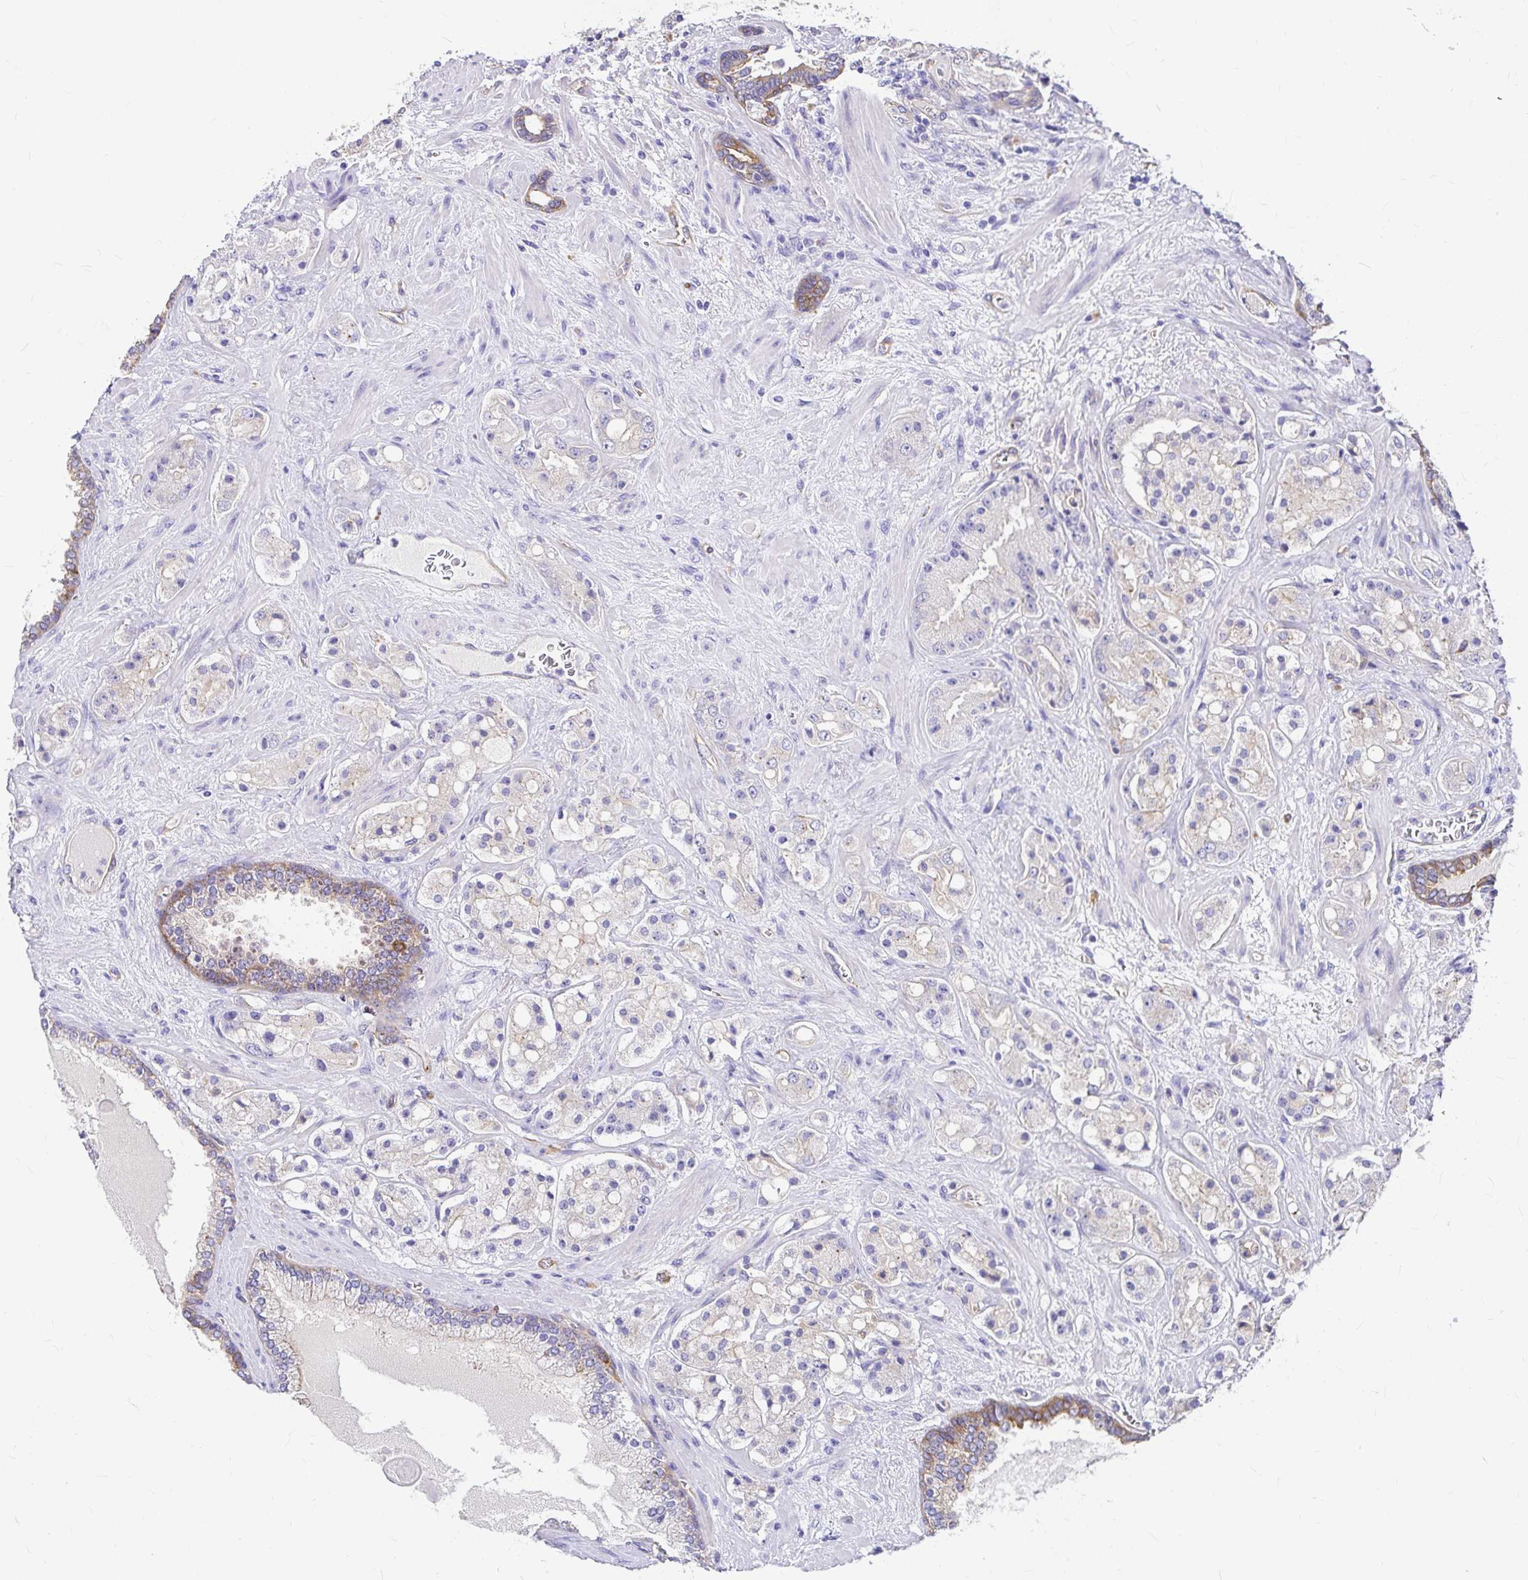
{"staining": {"intensity": "negative", "quantity": "none", "location": "none"}, "tissue": "prostate cancer", "cell_type": "Tumor cells", "image_type": "cancer", "snomed": [{"axis": "morphology", "description": "Adenocarcinoma, High grade"}, {"axis": "topography", "description": "Prostate"}], "caption": "Immunohistochemistry (IHC) photomicrograph of neoplastic tissue: prostate adenocarcinoma (high-grade) stained with DAB displays no significant protein expression in tumor cells. The staining was performed using DAB to visualize the protein expression in brown, while the nuclei were stained in blue with hematoxylin (Magnification: 20x).", "gene": "MYO1B", "patient": {"sex": "male", "age": 67}}